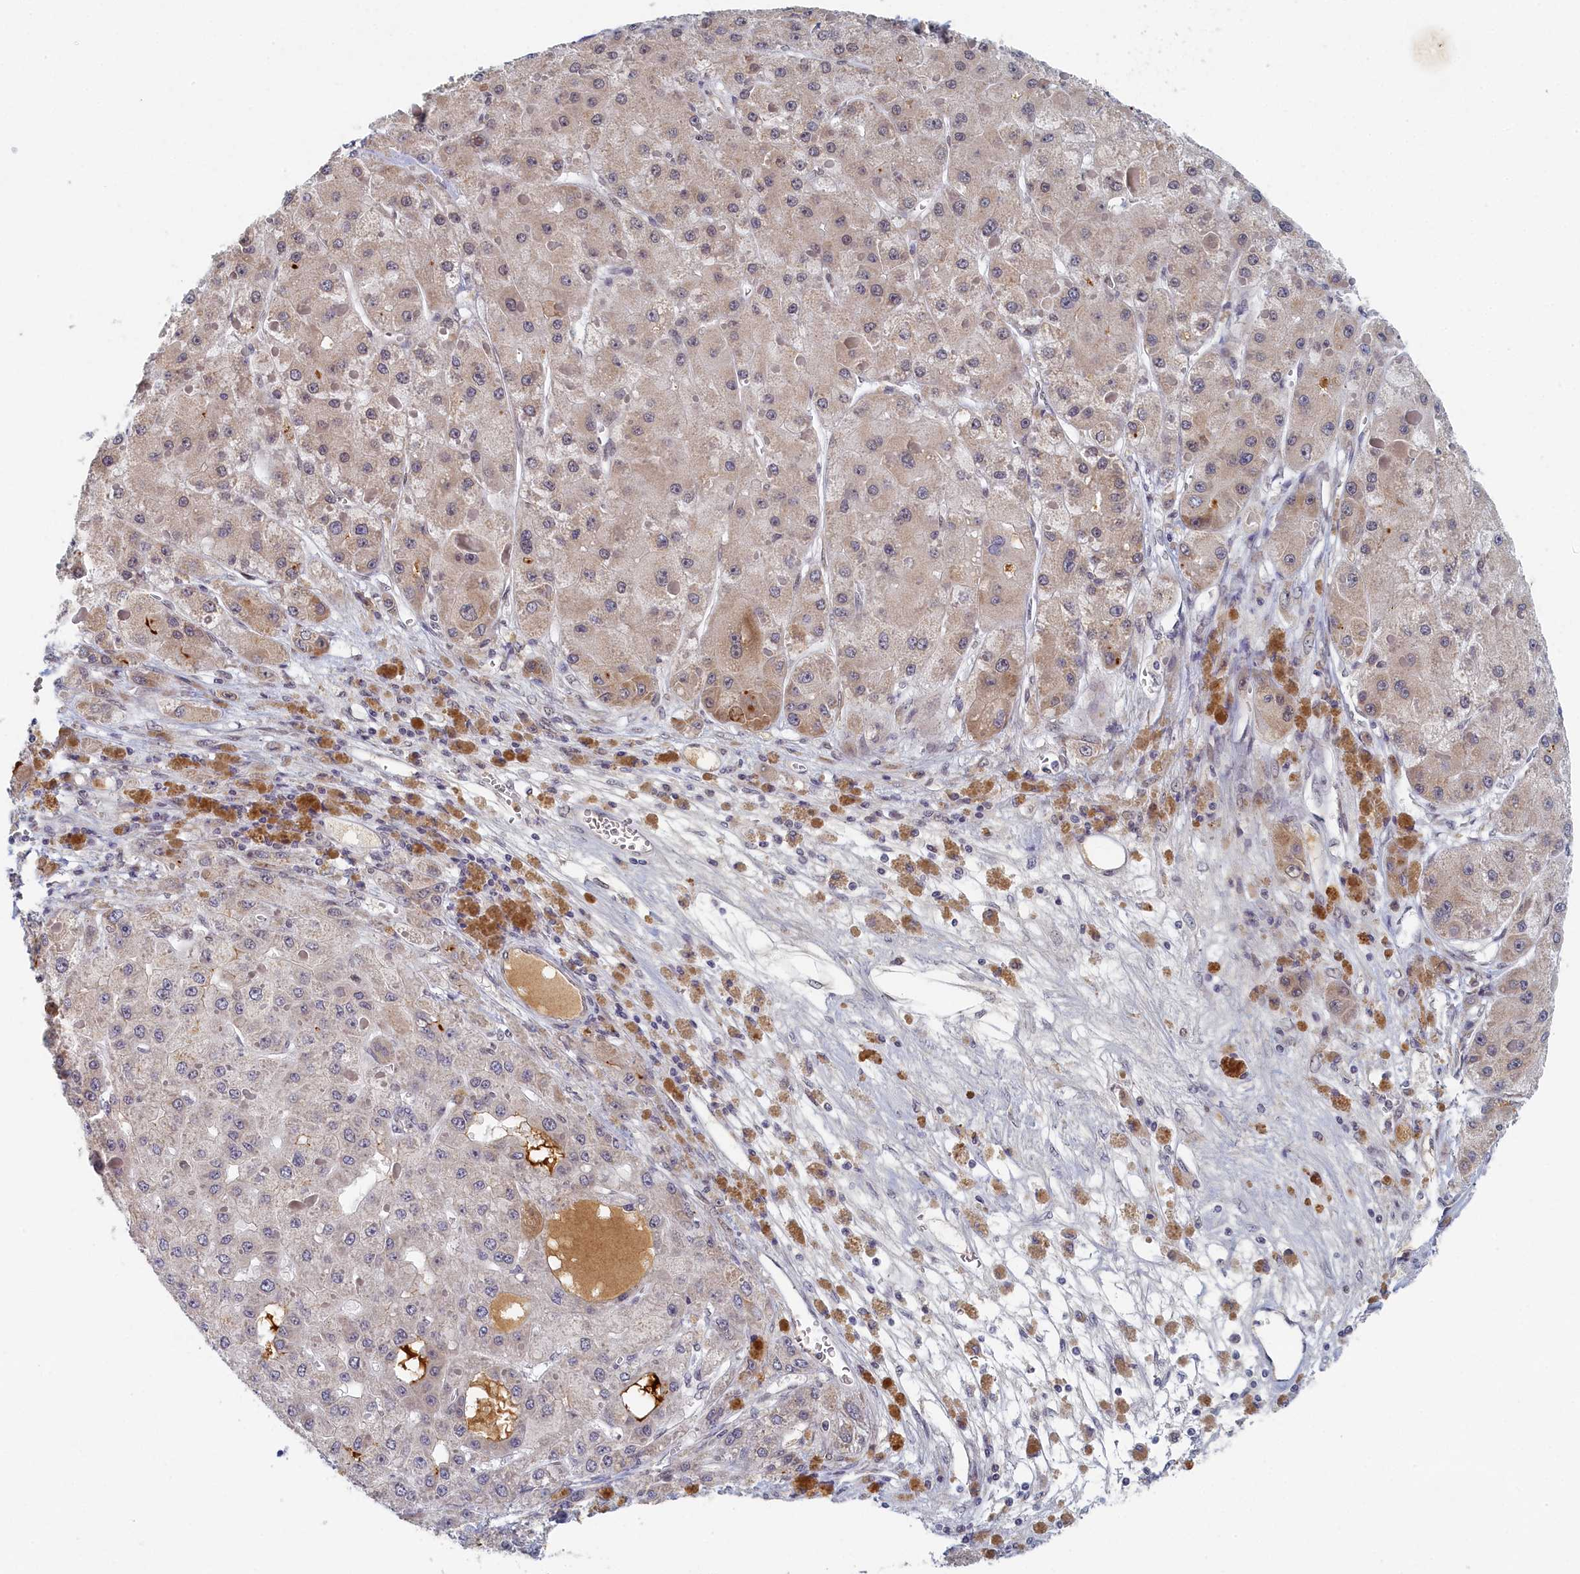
{"staining": {"intensity": "weak", "quantity": "<25%", "location": "cytoplasmic/membranous"}, "tissue": "liver cancer", "cell_type": "Tumor cells", "image_type": "cancer", "snomed": [{"axis": "morphology", "description": "Carcinoma, Hepatocellular, NOS"}, {"axis": "topography", "description": "Liver"}], "caption": "This is an IHC photomicrograph of liver cancer (hepatocellular carcinoma). There is no positivity in tumor cells.", "gene": "DNAJC17", "patient": {"sex": "female", "age": 73}}